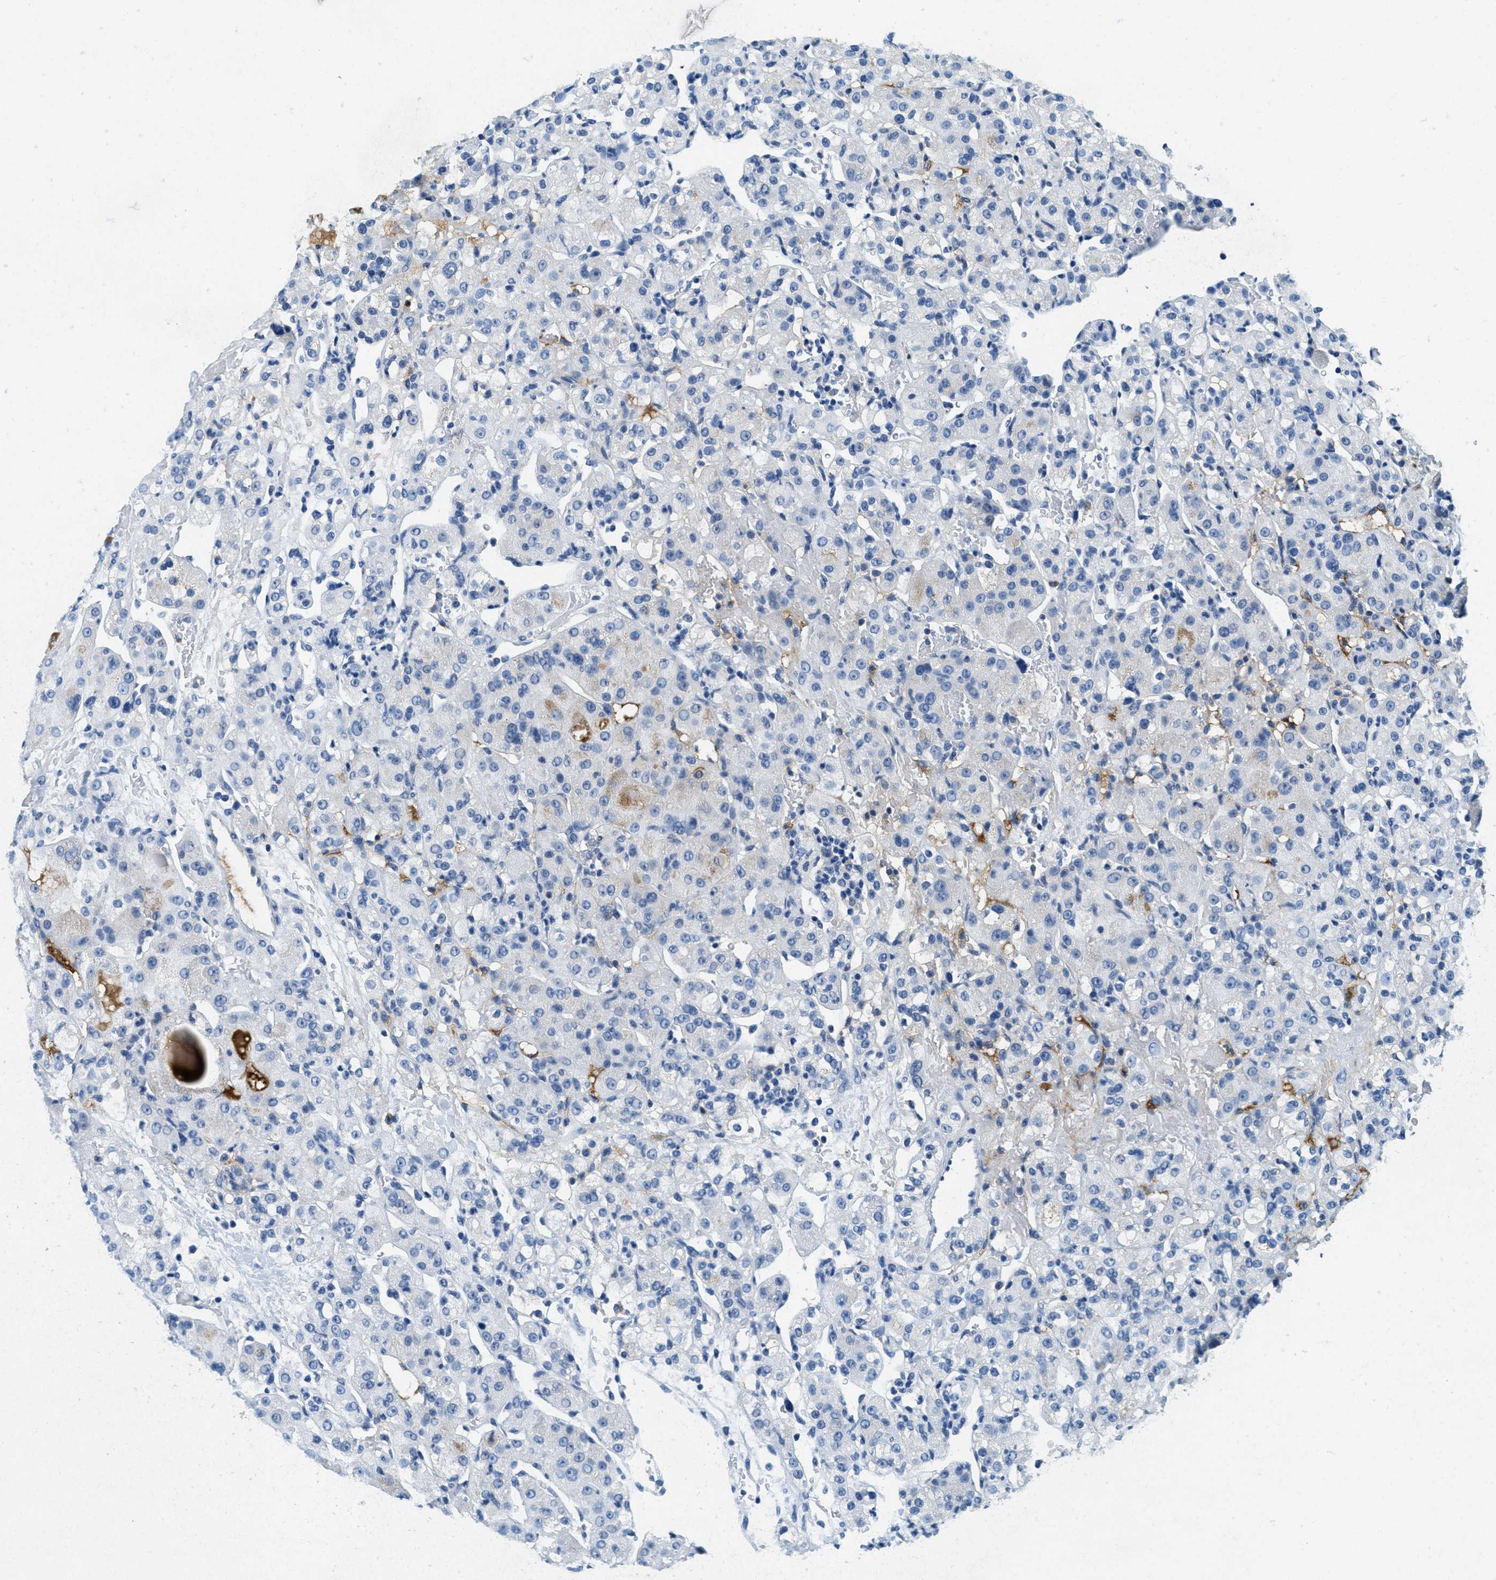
{"staining": {"intensity": "negative", "quantity": "none", "location": "none"}, "tissue": "renal cancer", "cell_type": "Tumor cells", "image_type": "cancer", "snomed": [{"axis": "morphology", "description": "Normal tissue, NOS"}, {"axis": "morphology", "description": "Adenocarcinoma, NOS"}, {"axis": "topography", "description": "Kidney"}], "caption": "IHC of human renal cancer shows no staining in tumor cells.", "gene": "A2M", "patient": {"sex": "male", "age": 61}}